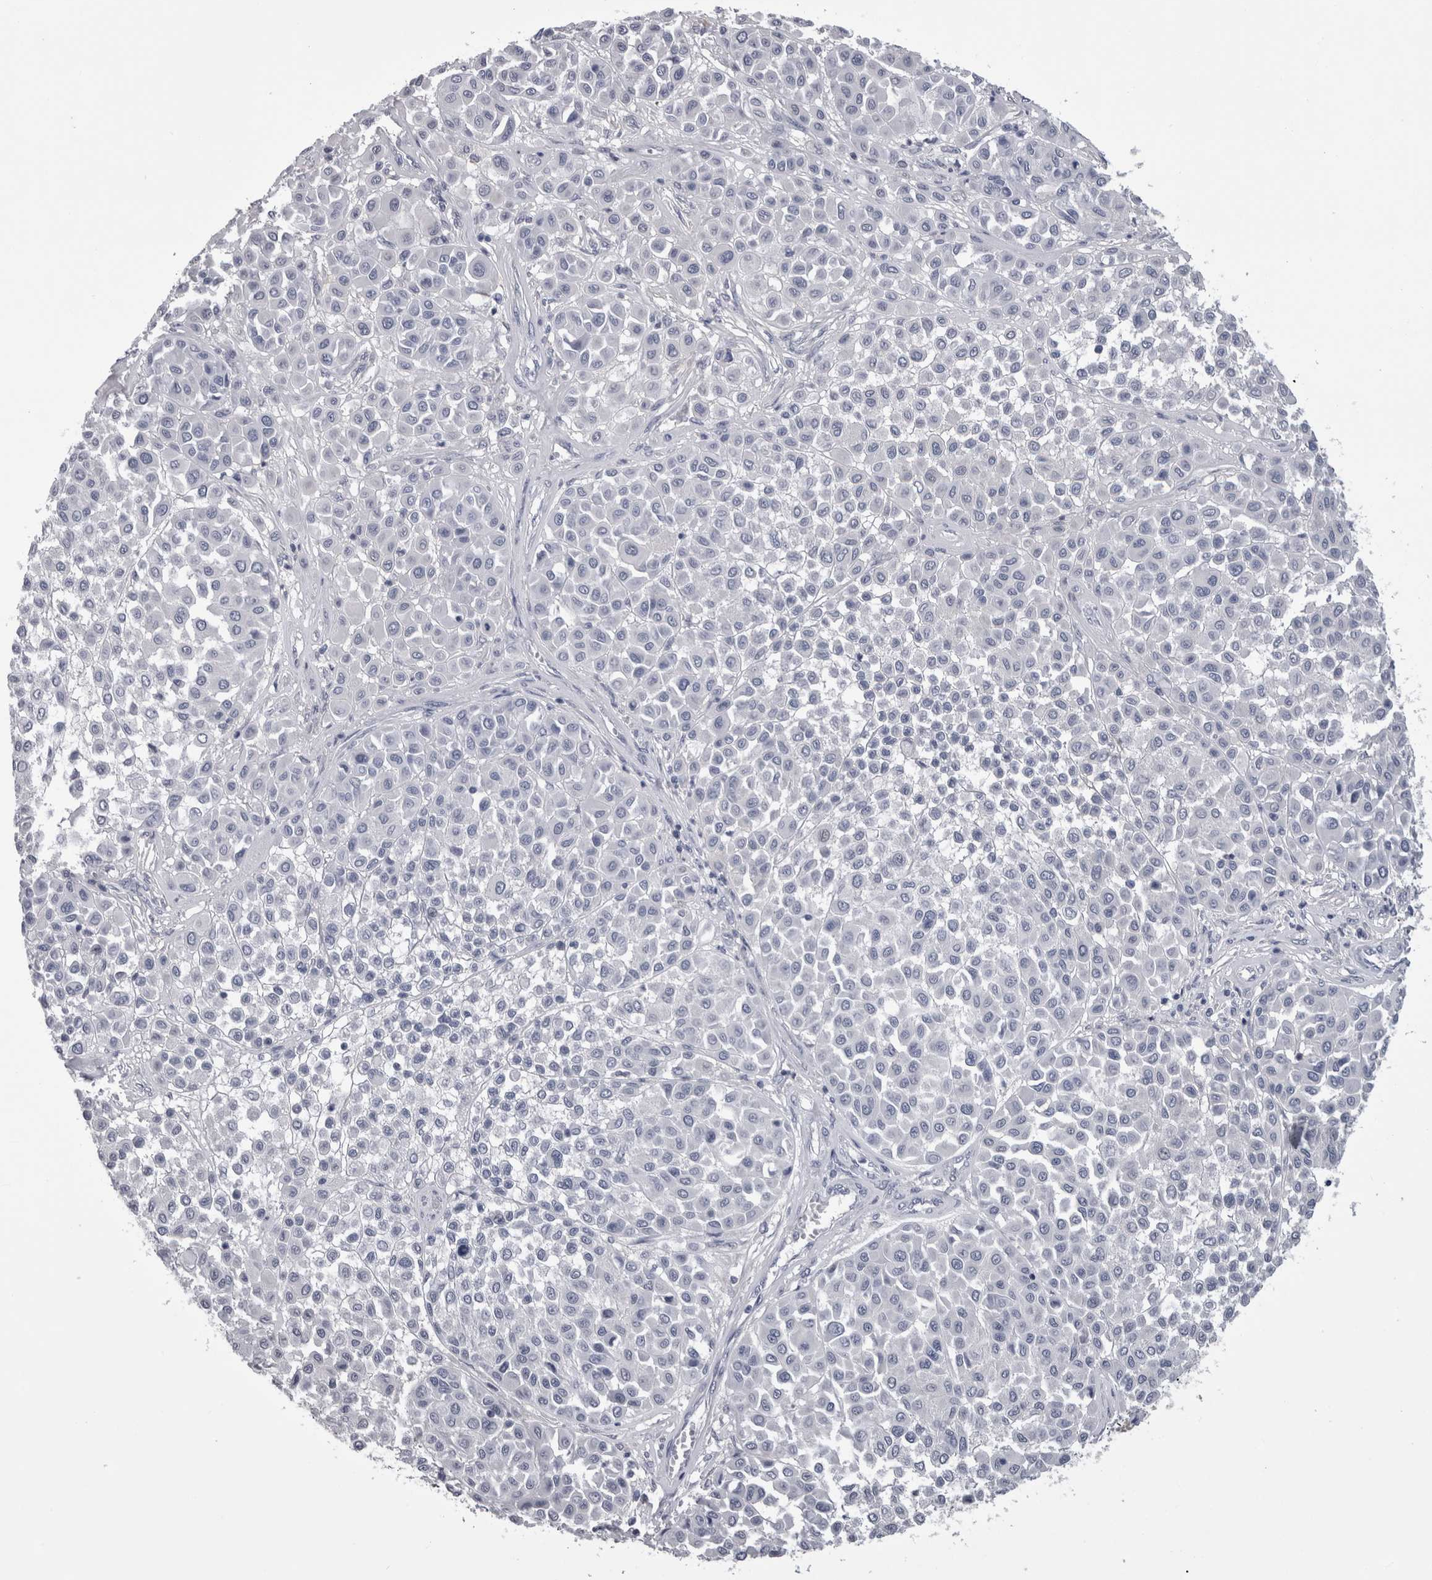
{"staining": {"intensity": "negative", "quantity": "none", "location": "none"}, "tissue": "melanoma", "cell_type": "Tumor cells", "image_type": "cancer", "snomed": [{"axis": "morphology", "description": "Malignant melanoma, Metastatic site"}, {"axis": "topography", "description": "Soft tissue"}], "caption": "DAB immunohistochemical staining of malignant melanoma (metastatic site) reveals no significant positivity in tumor cells.", "gene": "AFMID", "patient": {"sex": "male", "age": 41}}